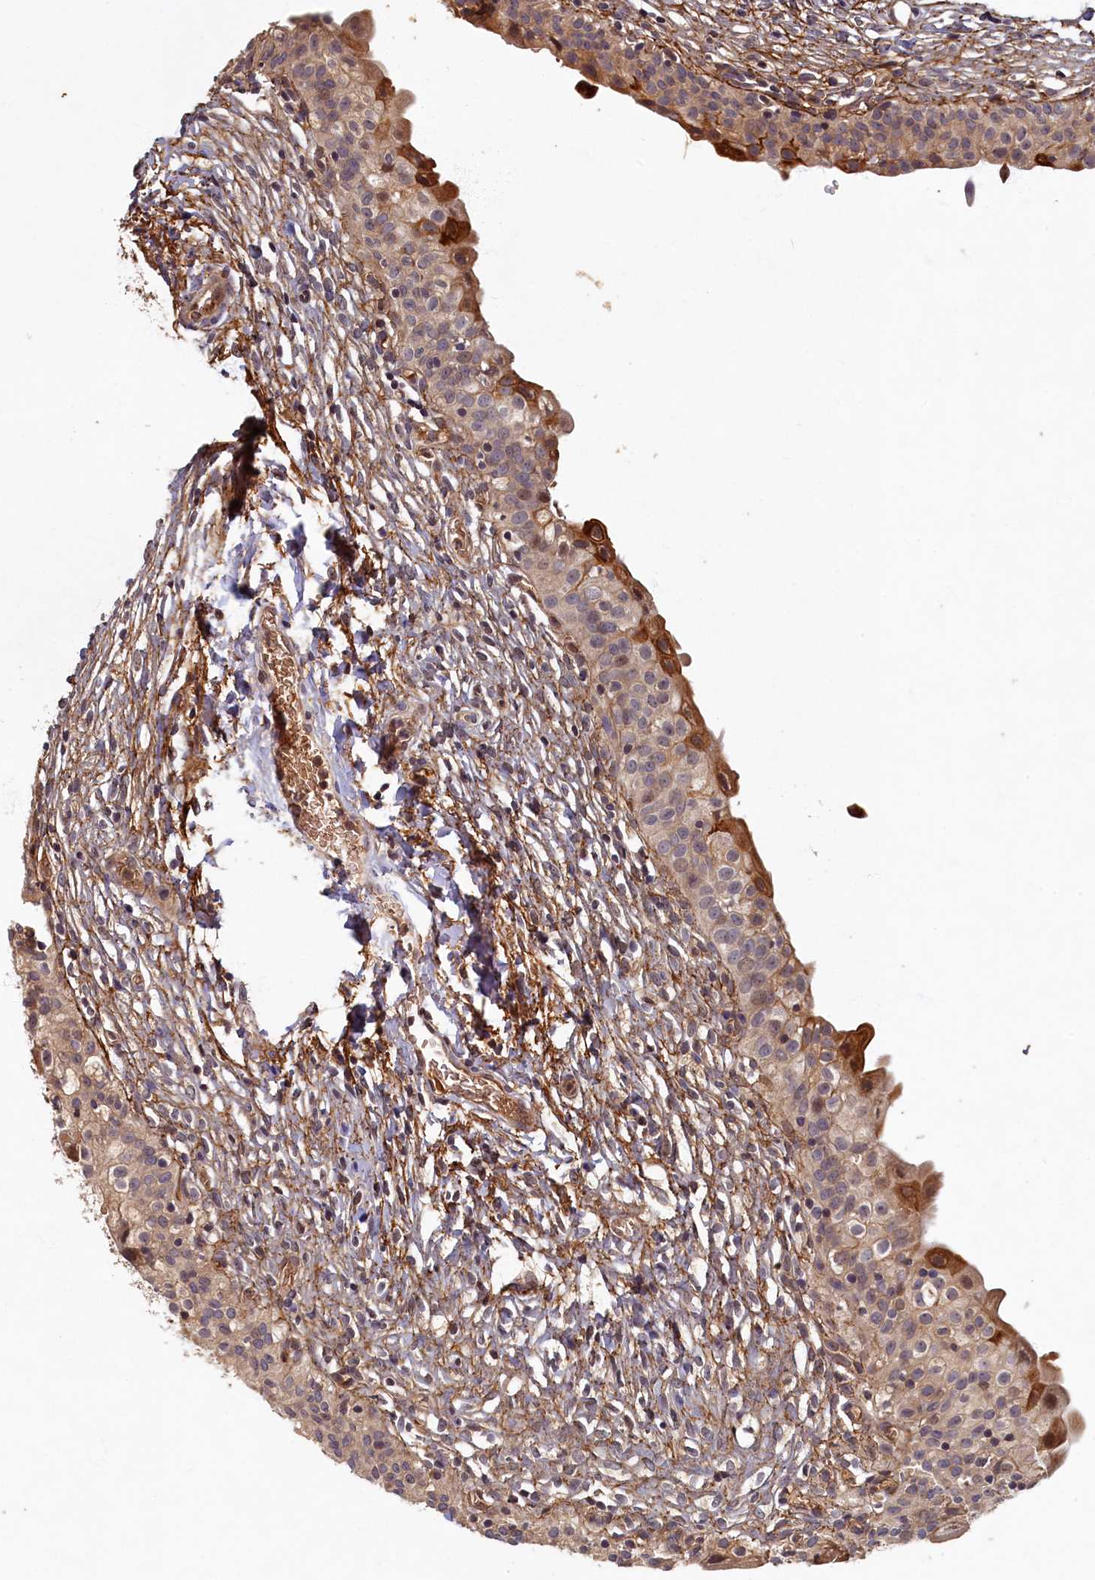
{"staining": {"intensity": "moderate", "quantity": "<25%", "location": "cytoplasmic/membranous"}, "tissue": "urinary bladder", "cell_type": "Urothelial cells", "image_type": "normal", "snomed": [{"axis": "morphology", "description": "Normal tissue, NOS"}, {"axis": "topography", "description": "Urinary bladder"}], "caption": "Protein positivity by immunohistochemistry displays moderate cytoplasmic/membranous positivity in approximately <25% of urothelial cells in normal urinary bladder.", "gene": "LCMT2", "patient": {"sex": "male", "age": 55}}